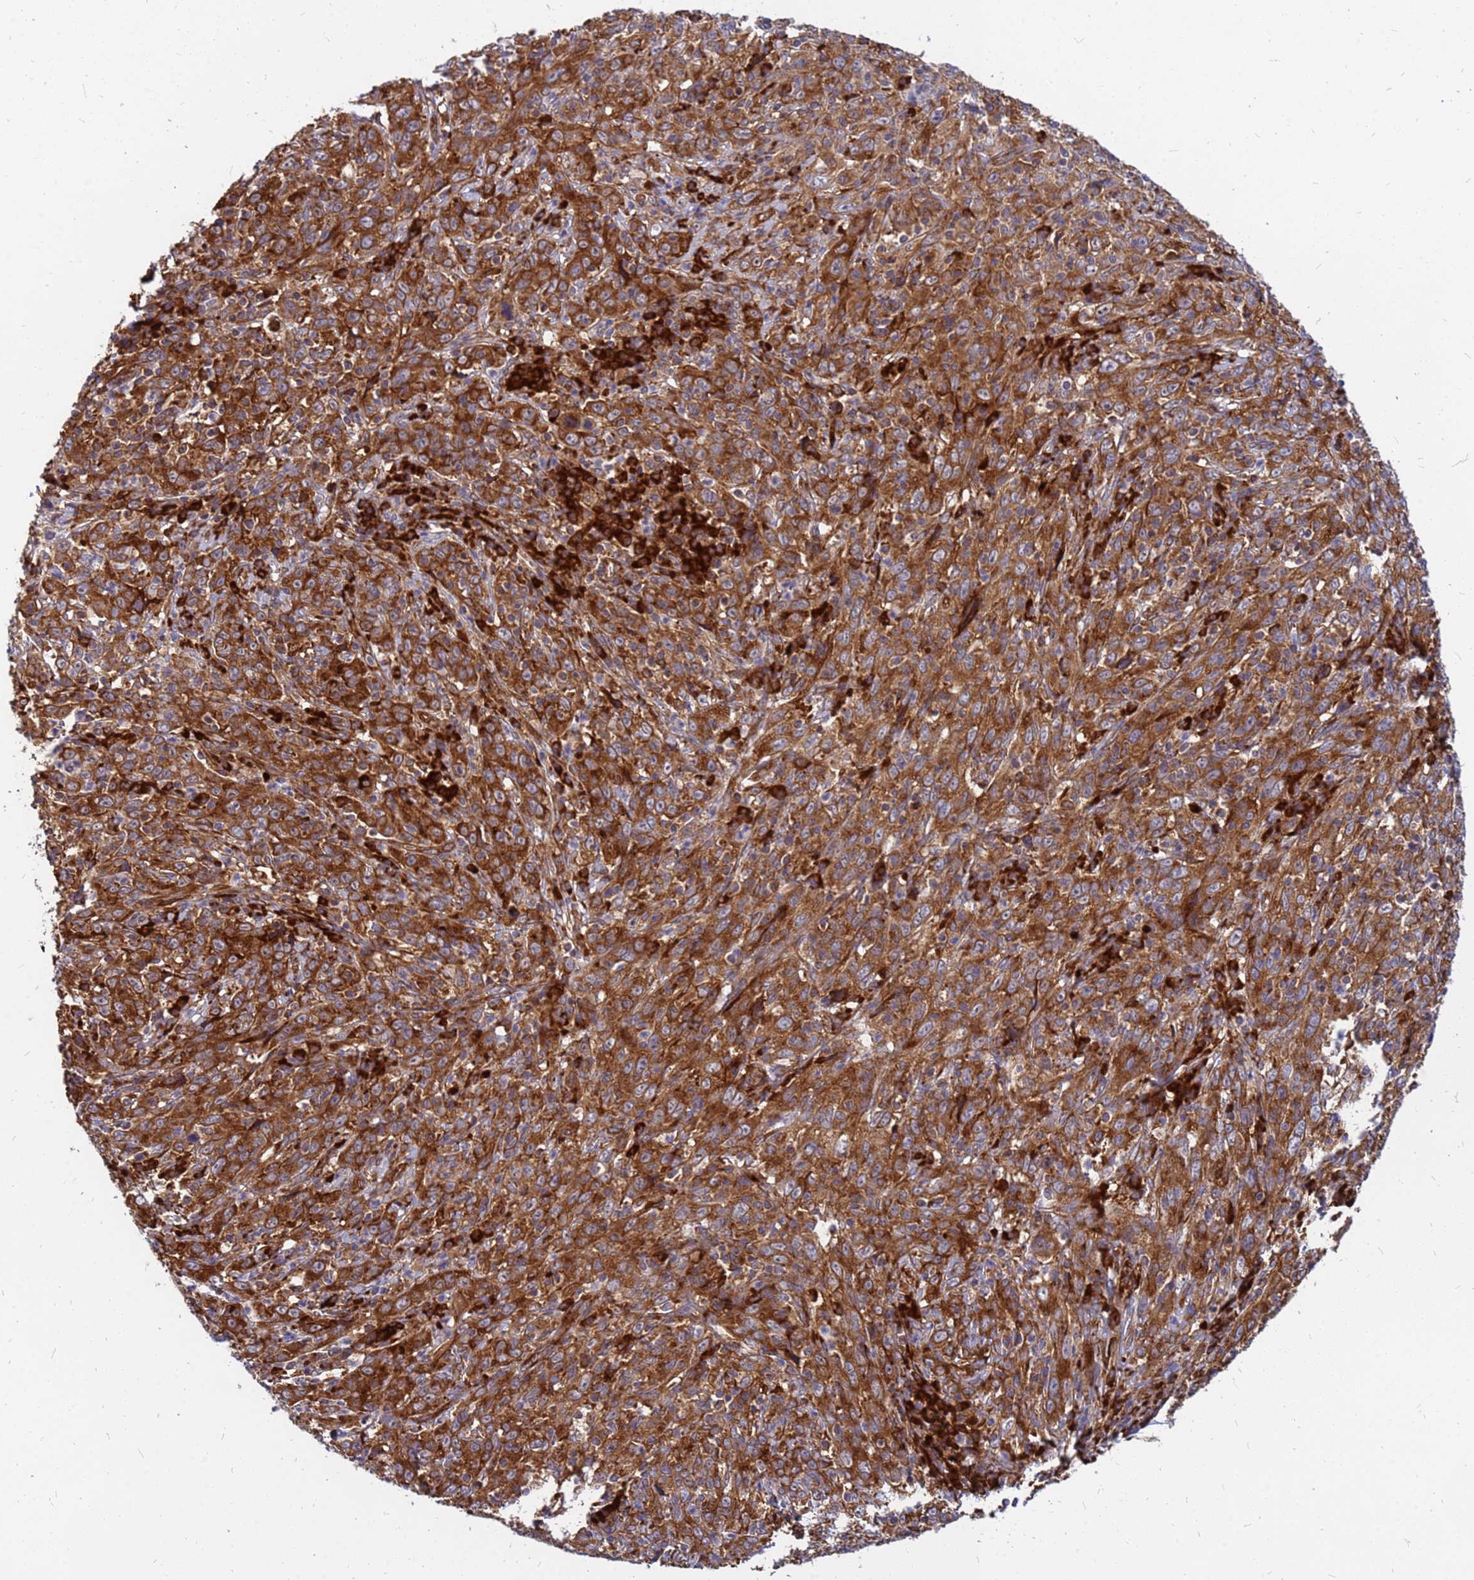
{"staining": {"intensity": "moderate", "quantity": ">75%", "location": "cytoplasmic/membranous"}, "tissue": "cervical cancer", "cell_type": "Tumor cells", "image_type": "cancer", "snomed": [{"axis": "morphology", "description": "Squamous cell carcinoma, NOS"}, {"axis": "topography", "description": "Cervix"}], "caption": "Protein staining displays moderate cytoplasmic/membranous expression in approximately >75% of tumor cells in cervical squamous cell carcinoma.", "gene": "RPL8", "patient": {"sex": "female", "age": 46}}